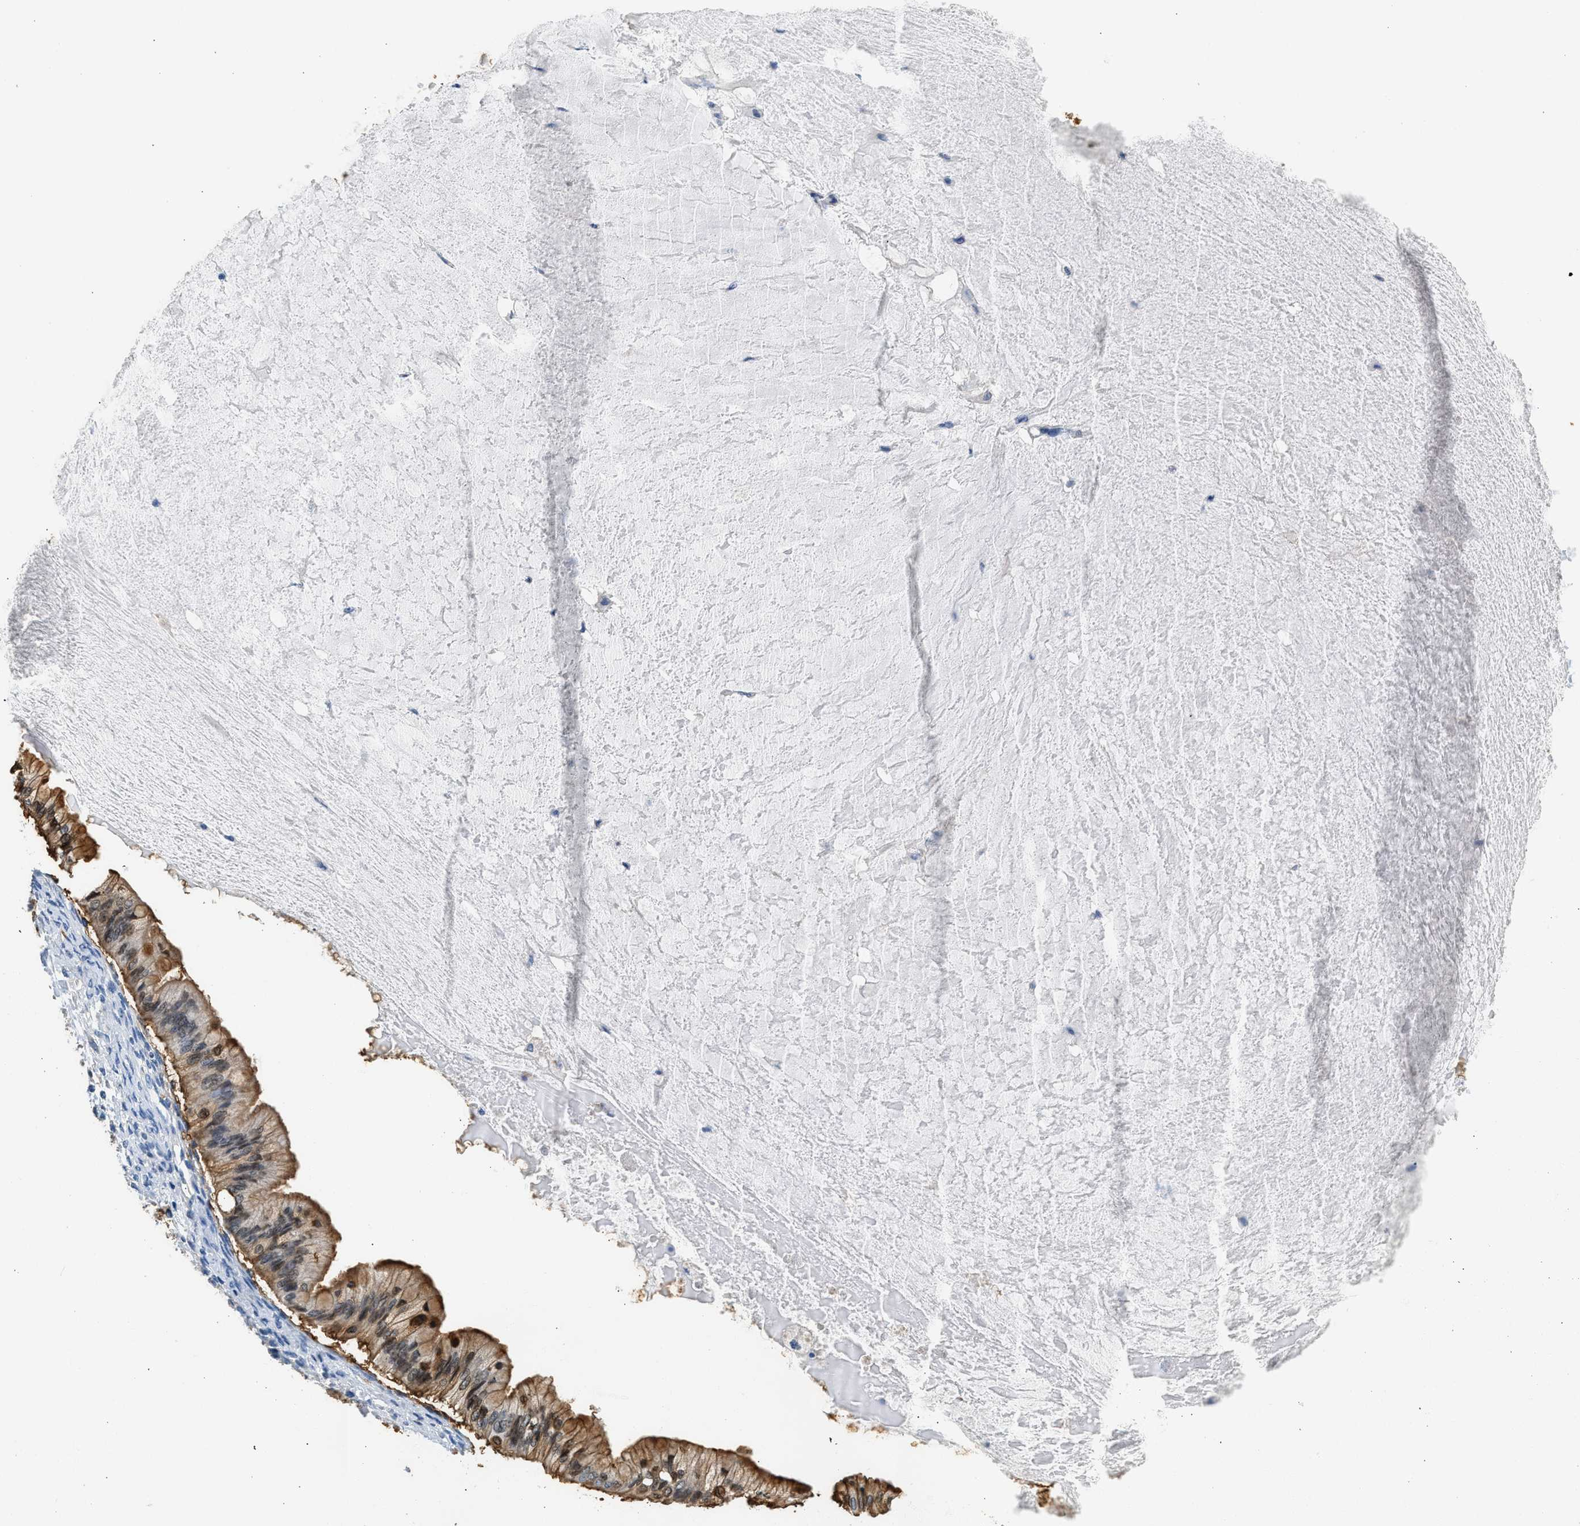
{"staining": {"intensity": "strong", "quantity": ">75%", "location": "cytoplasmic/membranous"}, "tissue": "ovarian cancer", "cell_type": "Tumor cells", "image_type": "cancer", "snomed": [{"axis": "morphology", "description": "Cystadenocarcinoma, mucinous, NOS"}, {"axis": "topography", "description": "Ovary"}], "caption": "Ovarian cancer tissue displays strong cytoplasmic/membranous positivity in about >75% of tumor cells, visualized by immunohistochemistry.", "gene": "ANXA3", "patient": {"sex": "female", "age": 57}}